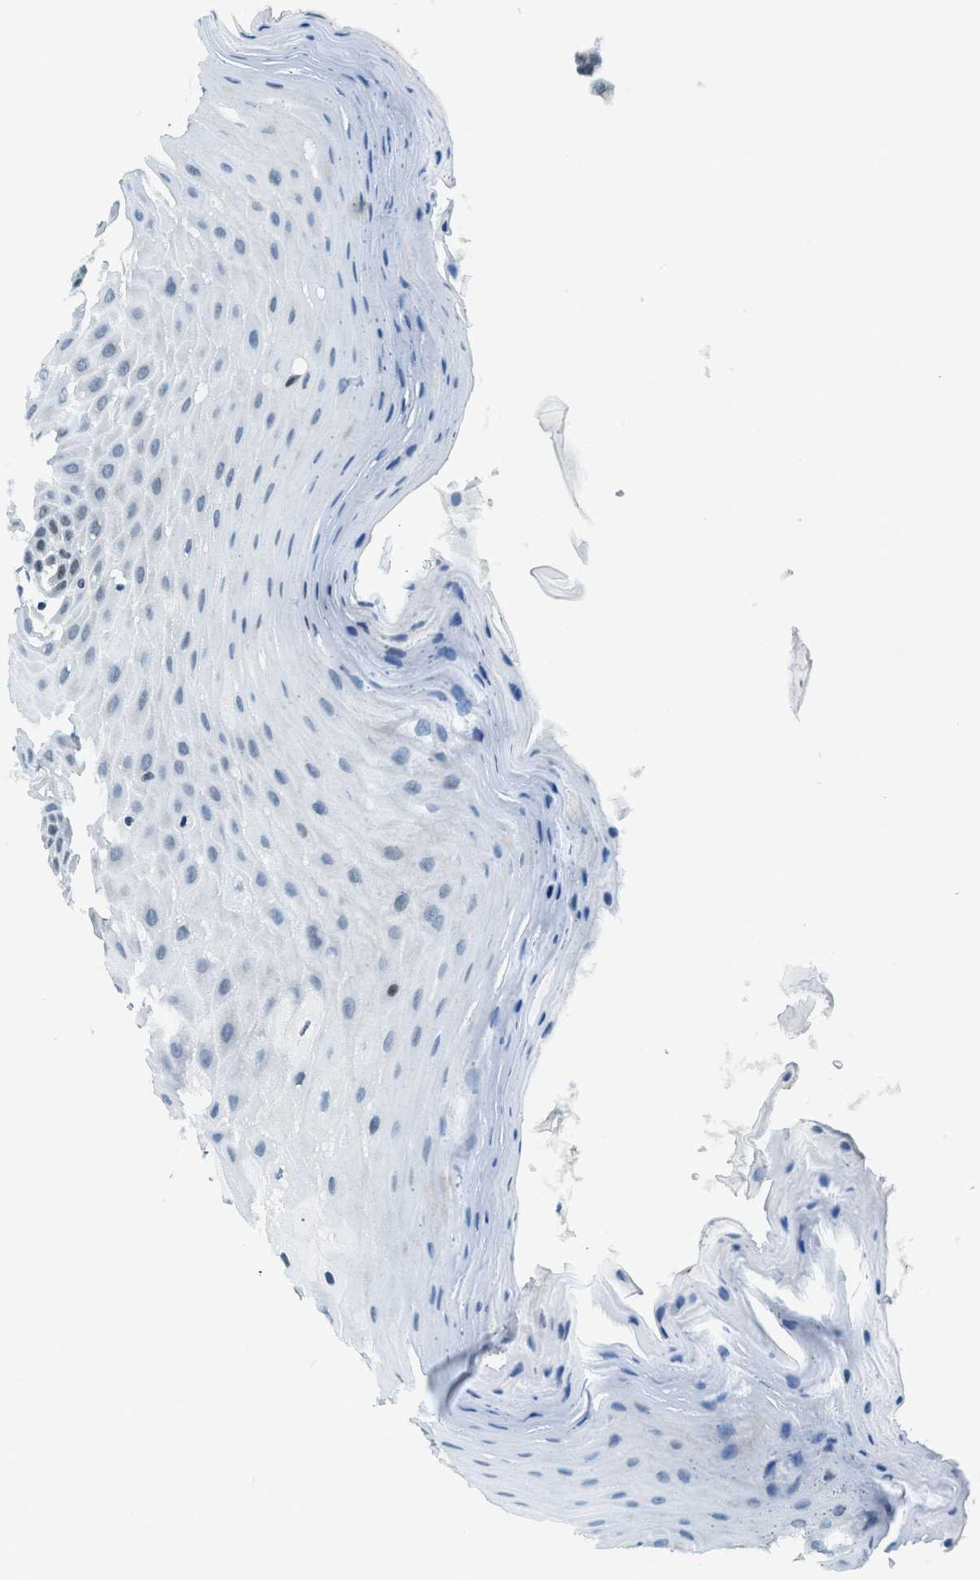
{"staining": {"intensity": "moderate", "quantity": "25%-75%", "location": "nuclear"}, "tissue": "oral mucosa", "cell_type": "Squamous epithelial cells", "image_type": "normal", "snomed": [{"axis": "morphology", "description": "Normal tissue, NOS"}, {"axis": "morphology", "description": "Squamous cell carcinoma, NOS"}, {"axis": "topography", "description": "Skeletal muscle"}, {"axis": "topography", "description": "Adipose tissue"}, {"axis": "topography", "description": "Vascular tissue"}, {"axis": "topography", "description": "Oral tissue"}, {"axis": "topography", "description": "Peripheral nerve tissue"}, {"axis": "topography", "description": "Head-Neck"}], "caption": "A brown stain labels moderate nuclear staining of a protein in squamous epithelial cells of benign human oral mucosa.", "gene": "KLF6", "patient": {"sex": "male", "age": 71}}